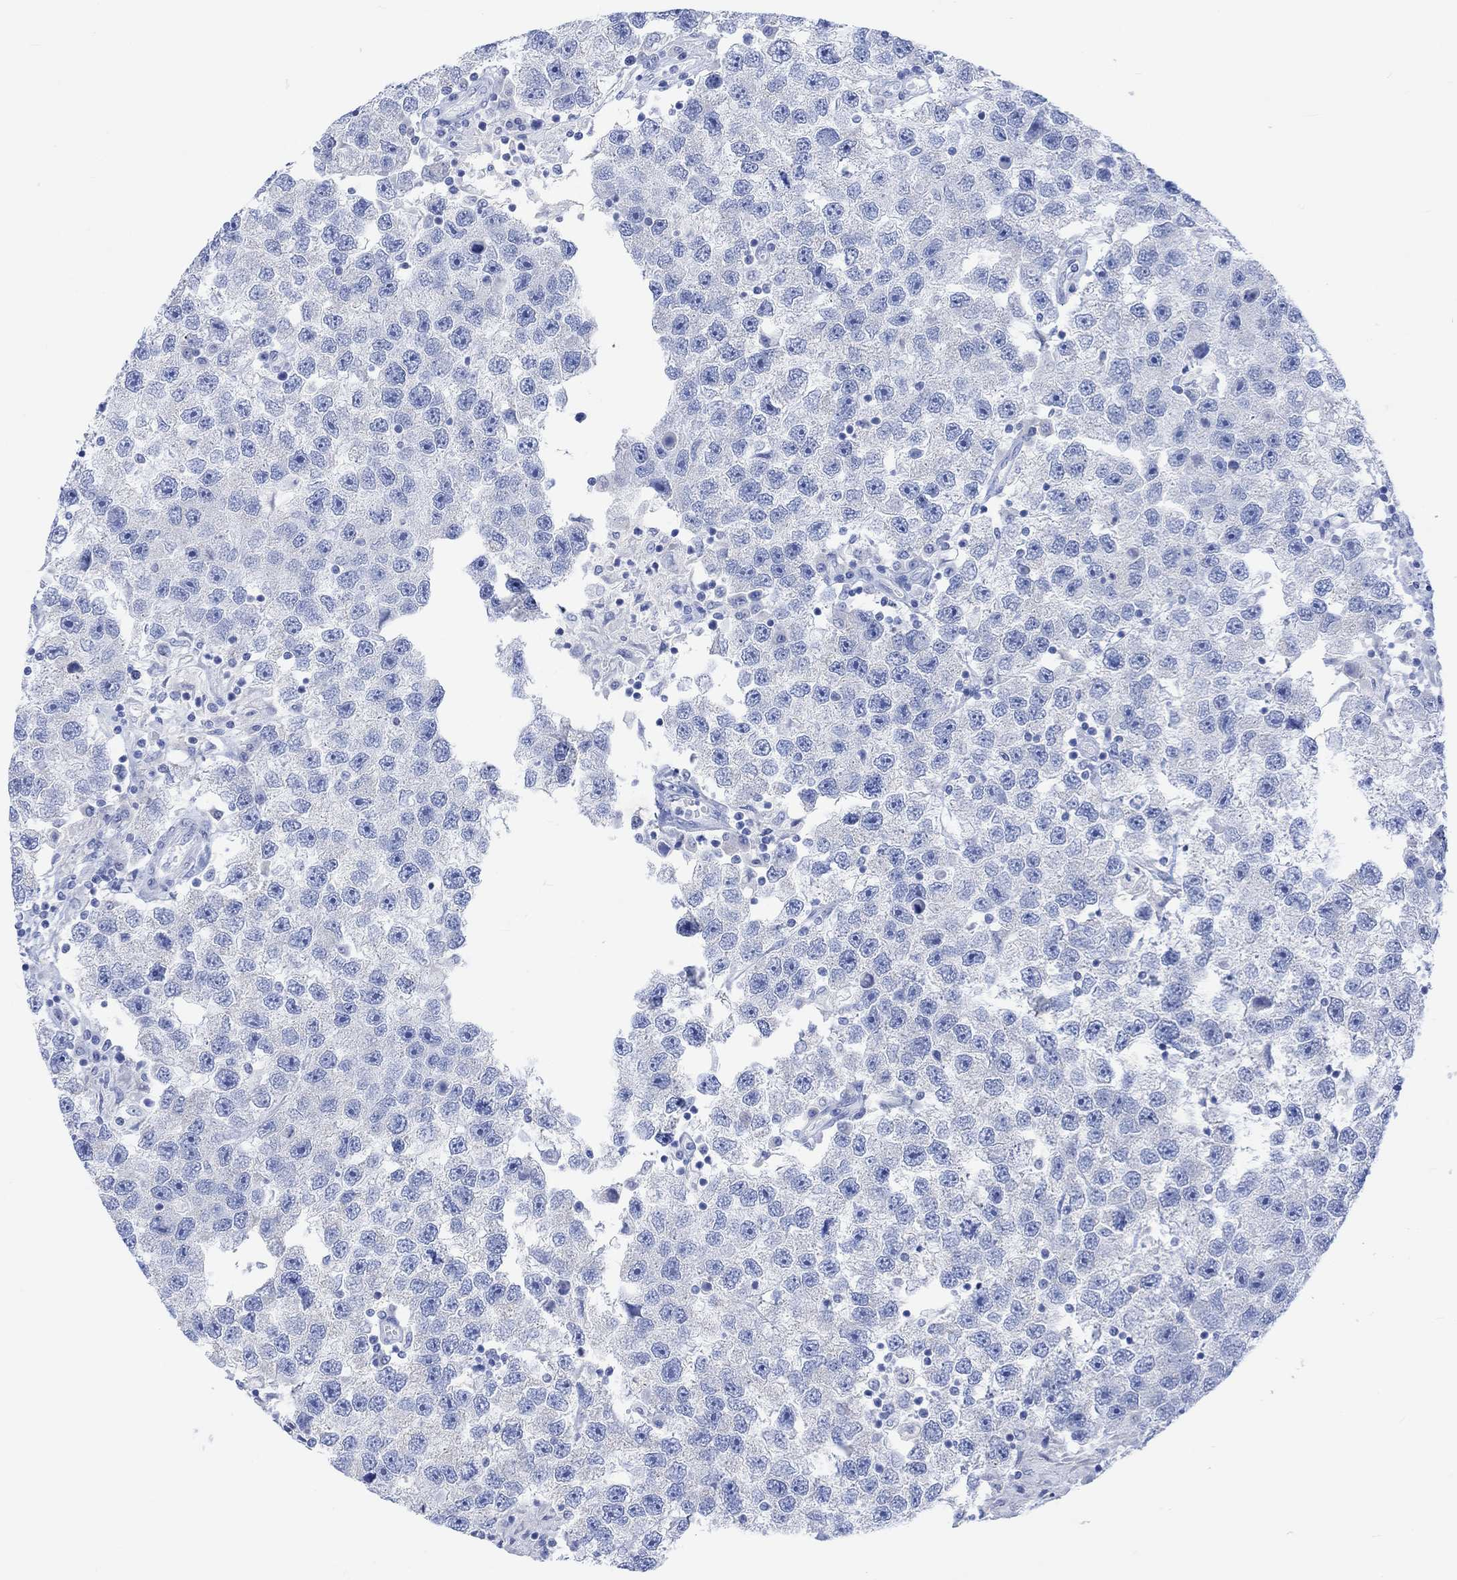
{"staining": {"intensity": "negative", "quantity": "none", "location": "none"}, "tissue": "testis cancer", "cell_type": "Tumor cells", "image_type": "cancer", "snomed": [{"axis": "morphology", "description": "Seminoma, NOS"}, {"axis": "topography", "description": "Testis"}], "caption": "Tumor cells are negative for protein expression in human seminoma (testis).", "gene": "CALCA", "patient": {"sex": "male", "age": 26}}